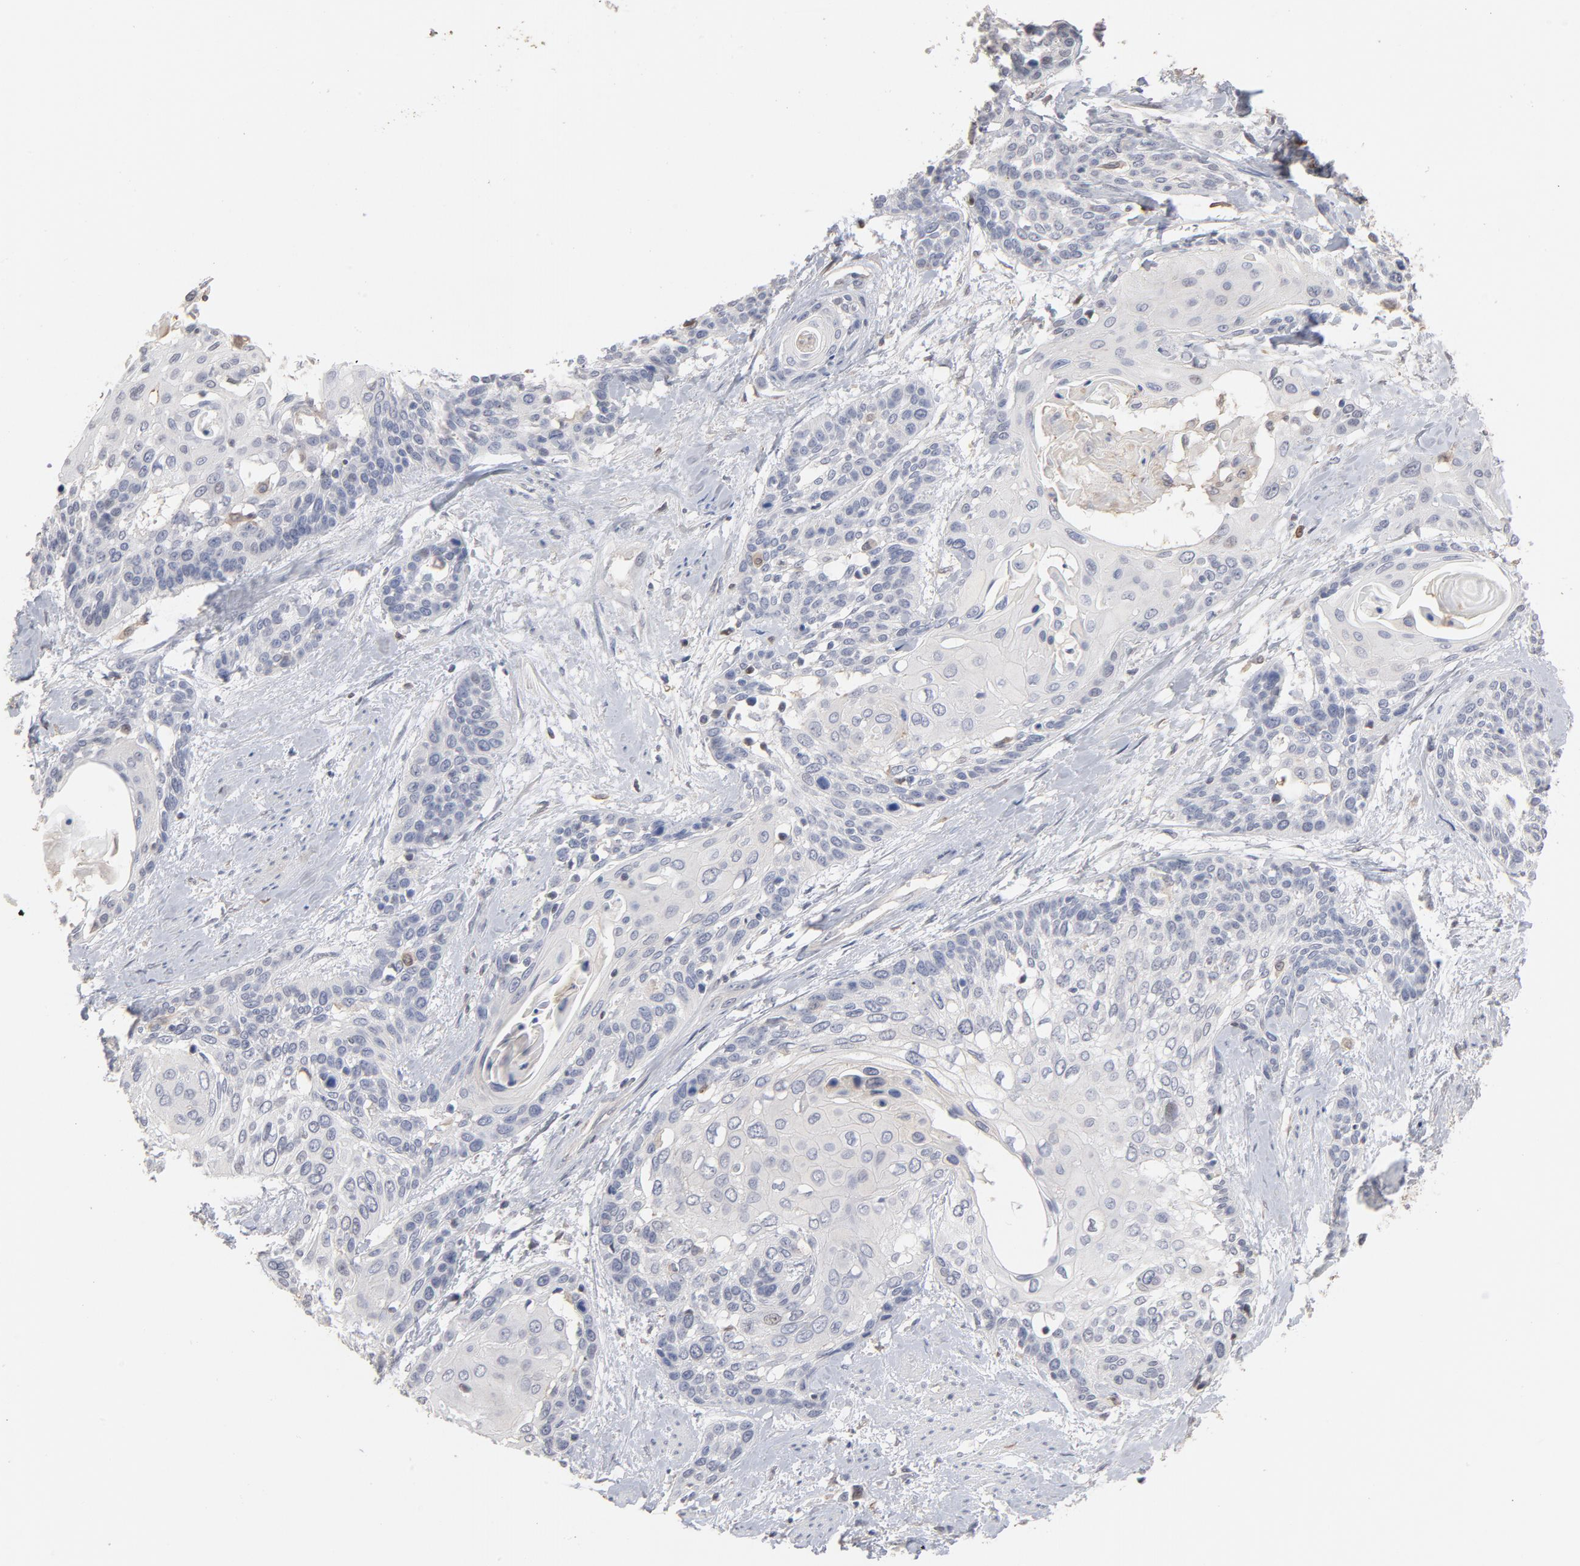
{"staining": {"intensity": "negative", "quantity": "none", "location": "none"}, "tissue": "cervical cancer", "cell_type": "Tumor cells", "image_type": "cancer", "snomed": [{"axis": "morphology", "description": "Squamous cell carcinoma, NOS"}, {"axis": "topography", "description": "Cervix"}], "caption": "High power microscopy image of an IHC micrograph of cervical squamous cell carcinoma, revealing no significant positivity in tumor cells.", "gene": "PNMA1", "patient": {"sex": "female", "age": 57}}